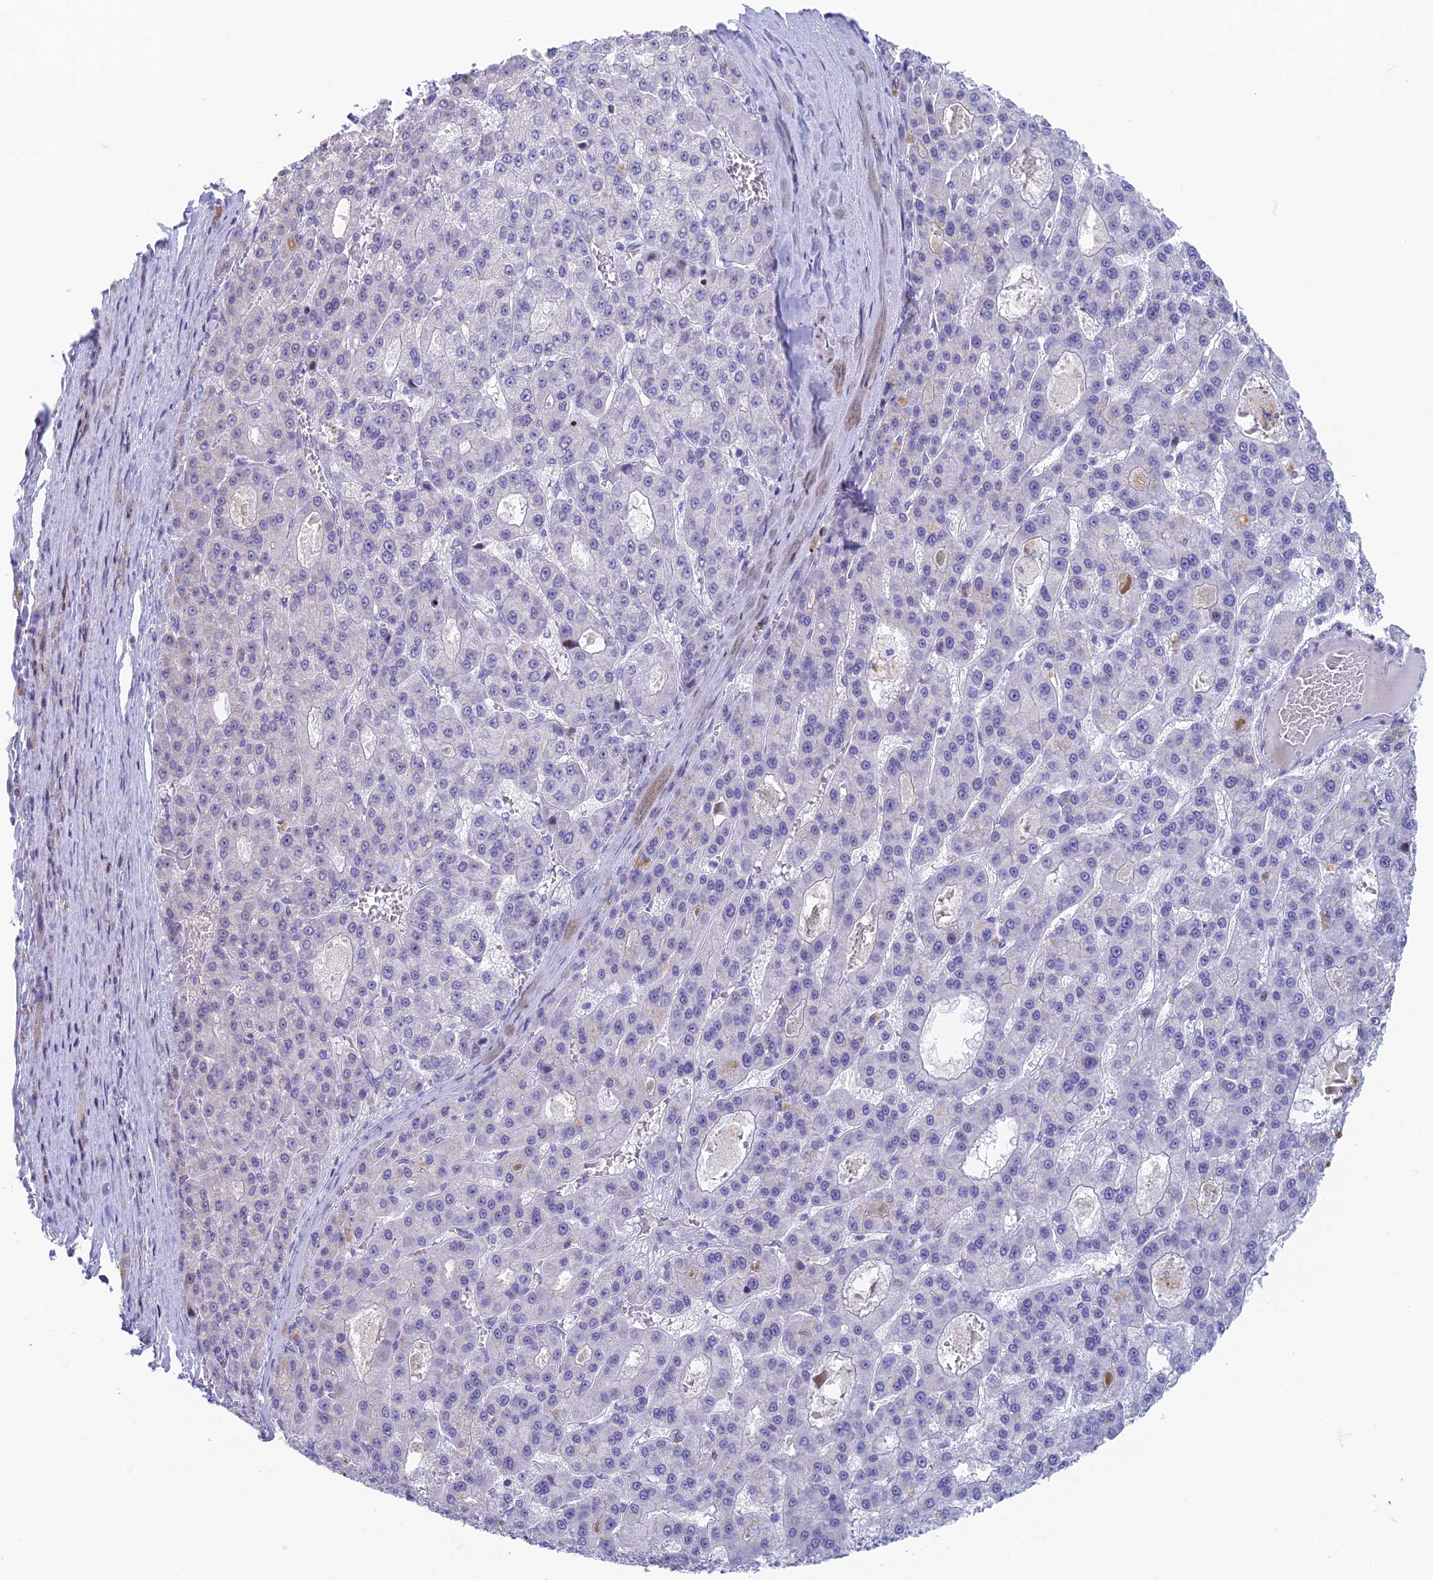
{"staining": {"intensity": "negative", "quantity": "none", "location": "none"}, "tissue": "liver cancer", "cell_type": "Tumor cells", "image_type": "cancer", "snomed": [{"axis": "morphology", "description": "Carcinoma, Hepatocellular, NOS"}, {"axis": "topography", "description": "Liver"}], "caption": "Tumor cells are negative for protein expression in human liver cancer.", "gene": "REXO5", "patient": {"sex": "male", "age": 70}}